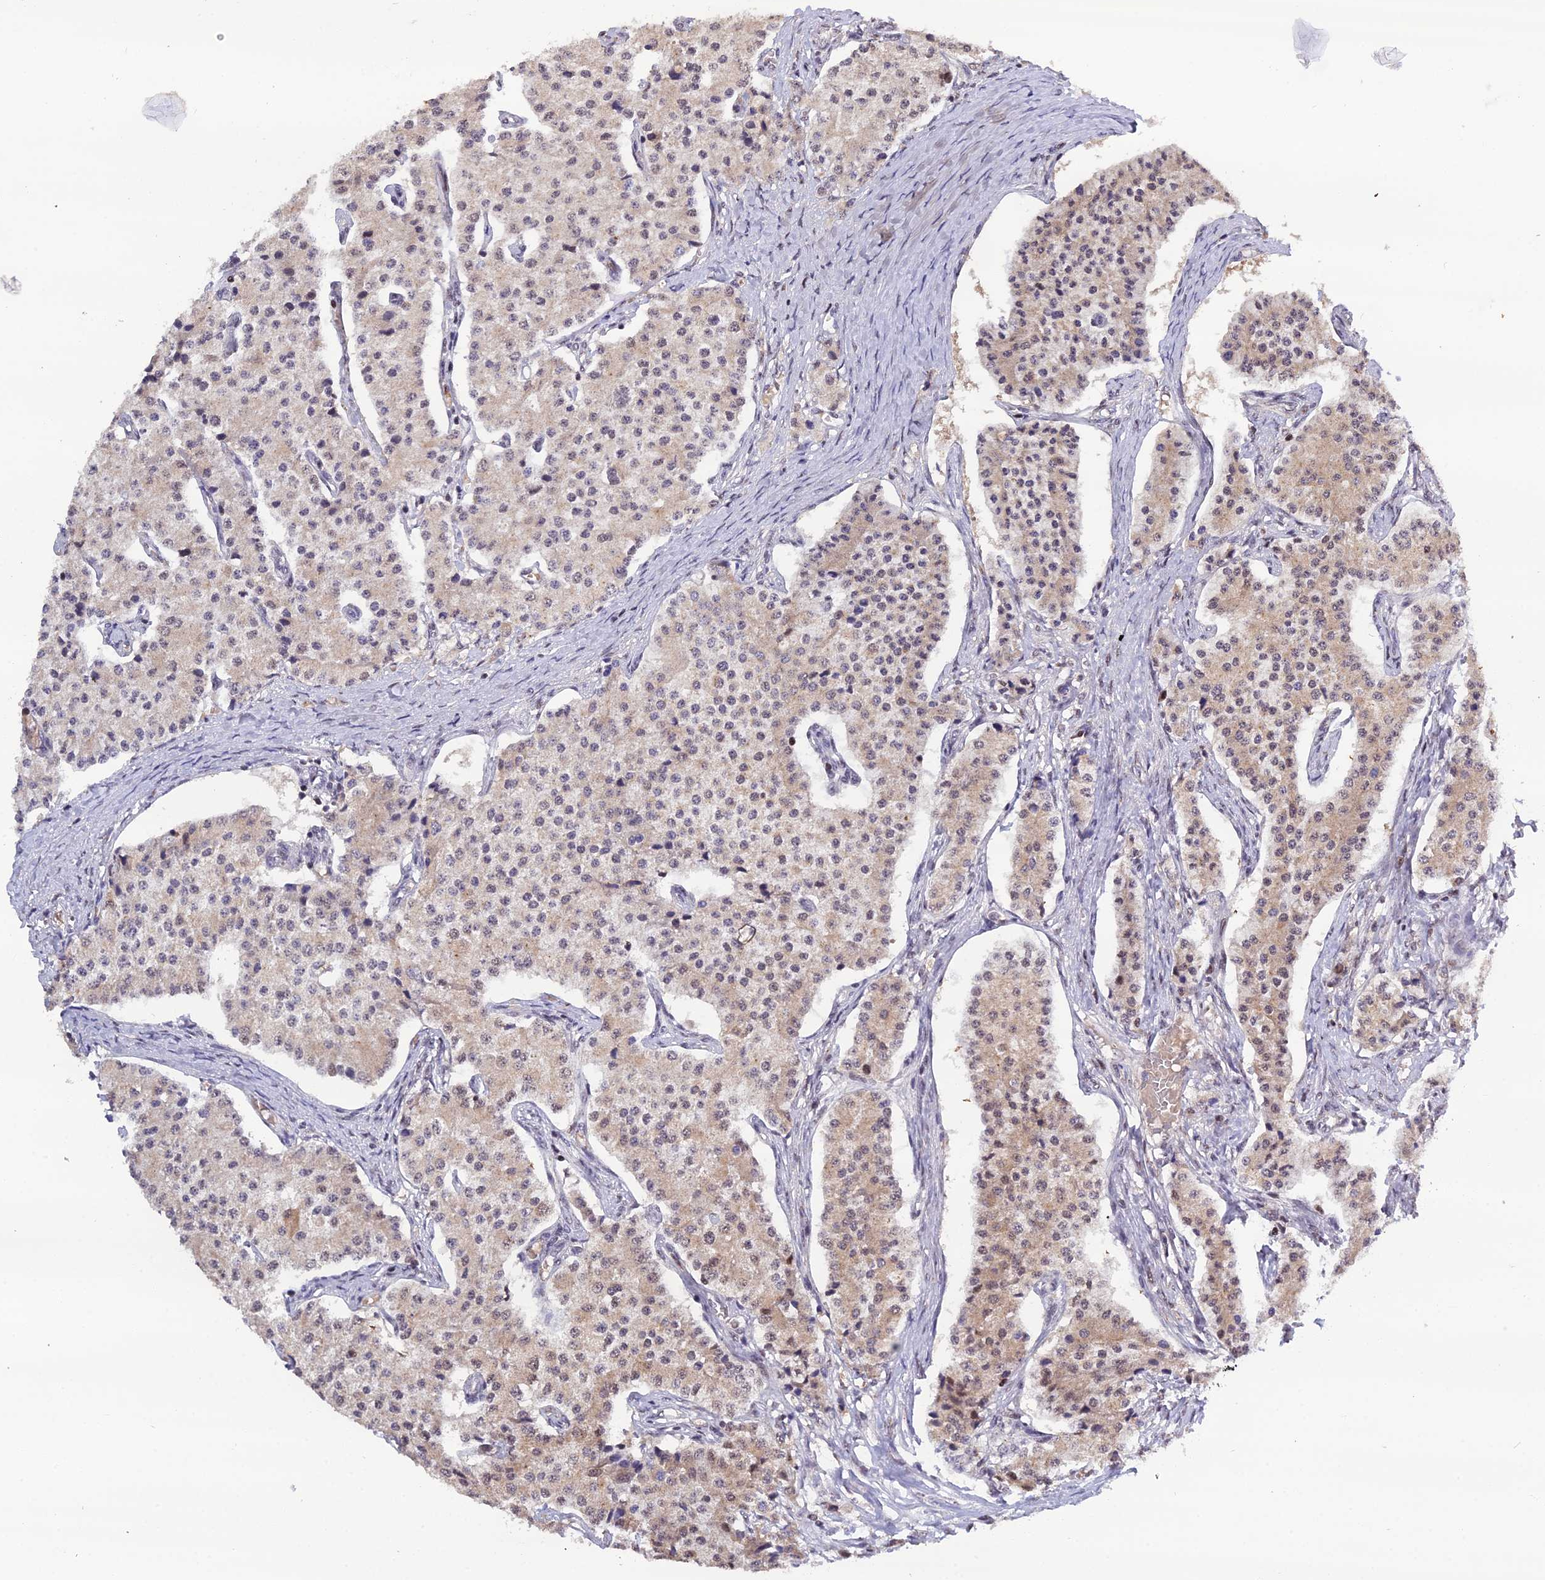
{"staining": {"intensity": "moderate", "quantity": "25%-75%", "location": "cytoplasmic/membranous,nuclear"}, "tissue": "carcinoid", "cell_type": "Tumor cells", "image_type": "cancer", "snomed": [{"axis": "morphology", "description": "Carcinoid, malignant, NOS"}, {"axis": "topography", "description": "Colon"}], "caption": "Approximately 25%-75% of tumor cells in human carcinoid display moderate cytoplasmic/membranous and nuclear protein staining as visualized by brown immunohistochemical staining.", "gene": "ARL2", "patient": {"sex": "female", "age": 52}}